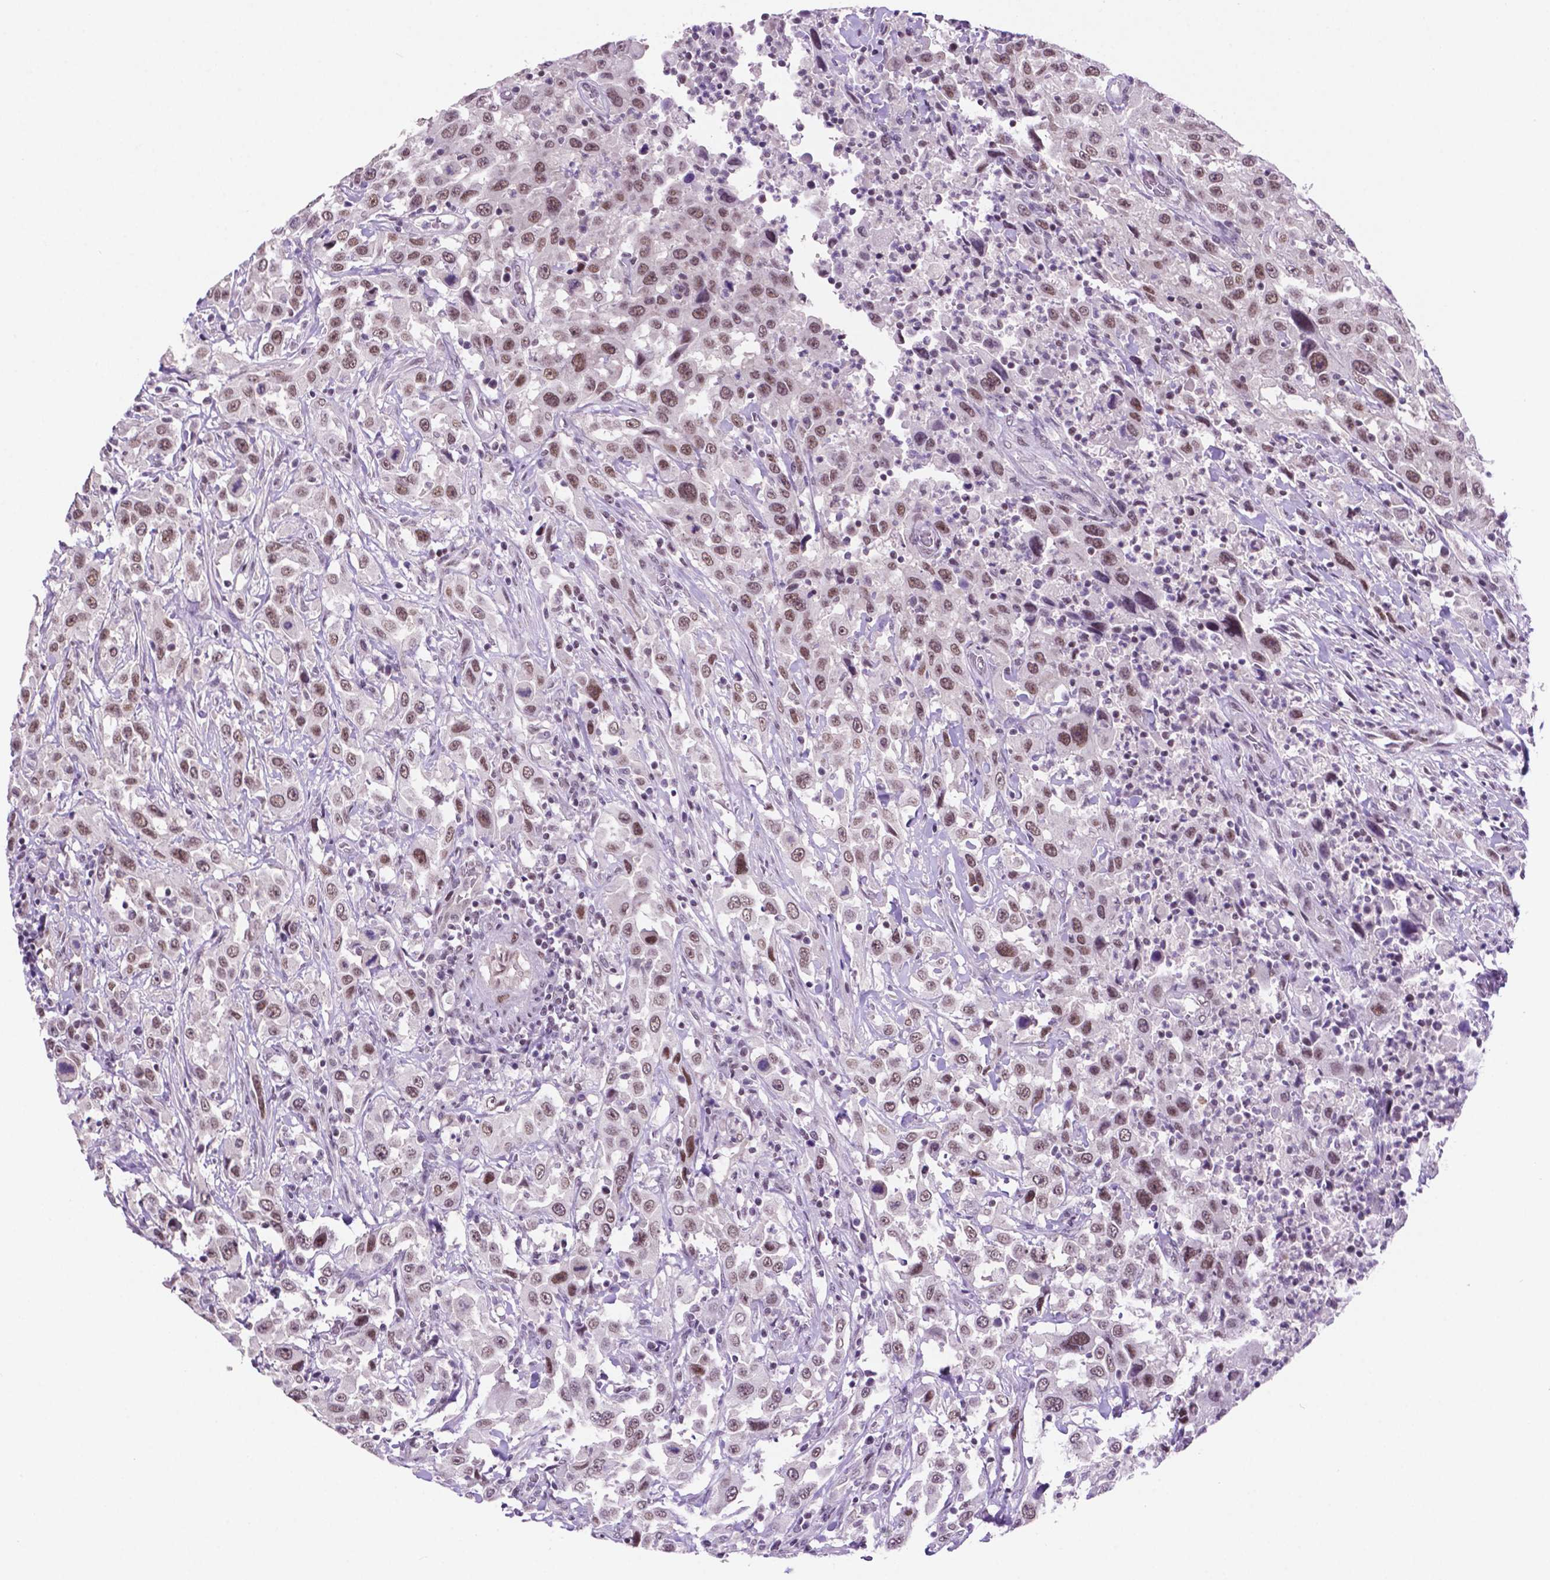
{"staining": {"intensity": "moderate", "quantity": ">75%", "location": "nuclear"}, "tissue": "urothelial cancer", "cell_type": "Tumor cells", "image_type": "cancer", "snomed": [{"axis": "morphology", "description": "Urothelial carcinoma, High grade"}, {"axis": "topography", "description": "Urinary bladder"}], "caption": "Moderate nuclear protein expression is present in about >75% of tumor cells in urothelial cancer. The protein of interest is stained brown, and the nuclei are stained in blue (DAB (3,3'-diaminobenzidine) IHC with brightfield microscopy, high magnification).", "gene": "NCOR1", "patient": {"sex": "male", "age": 61}}